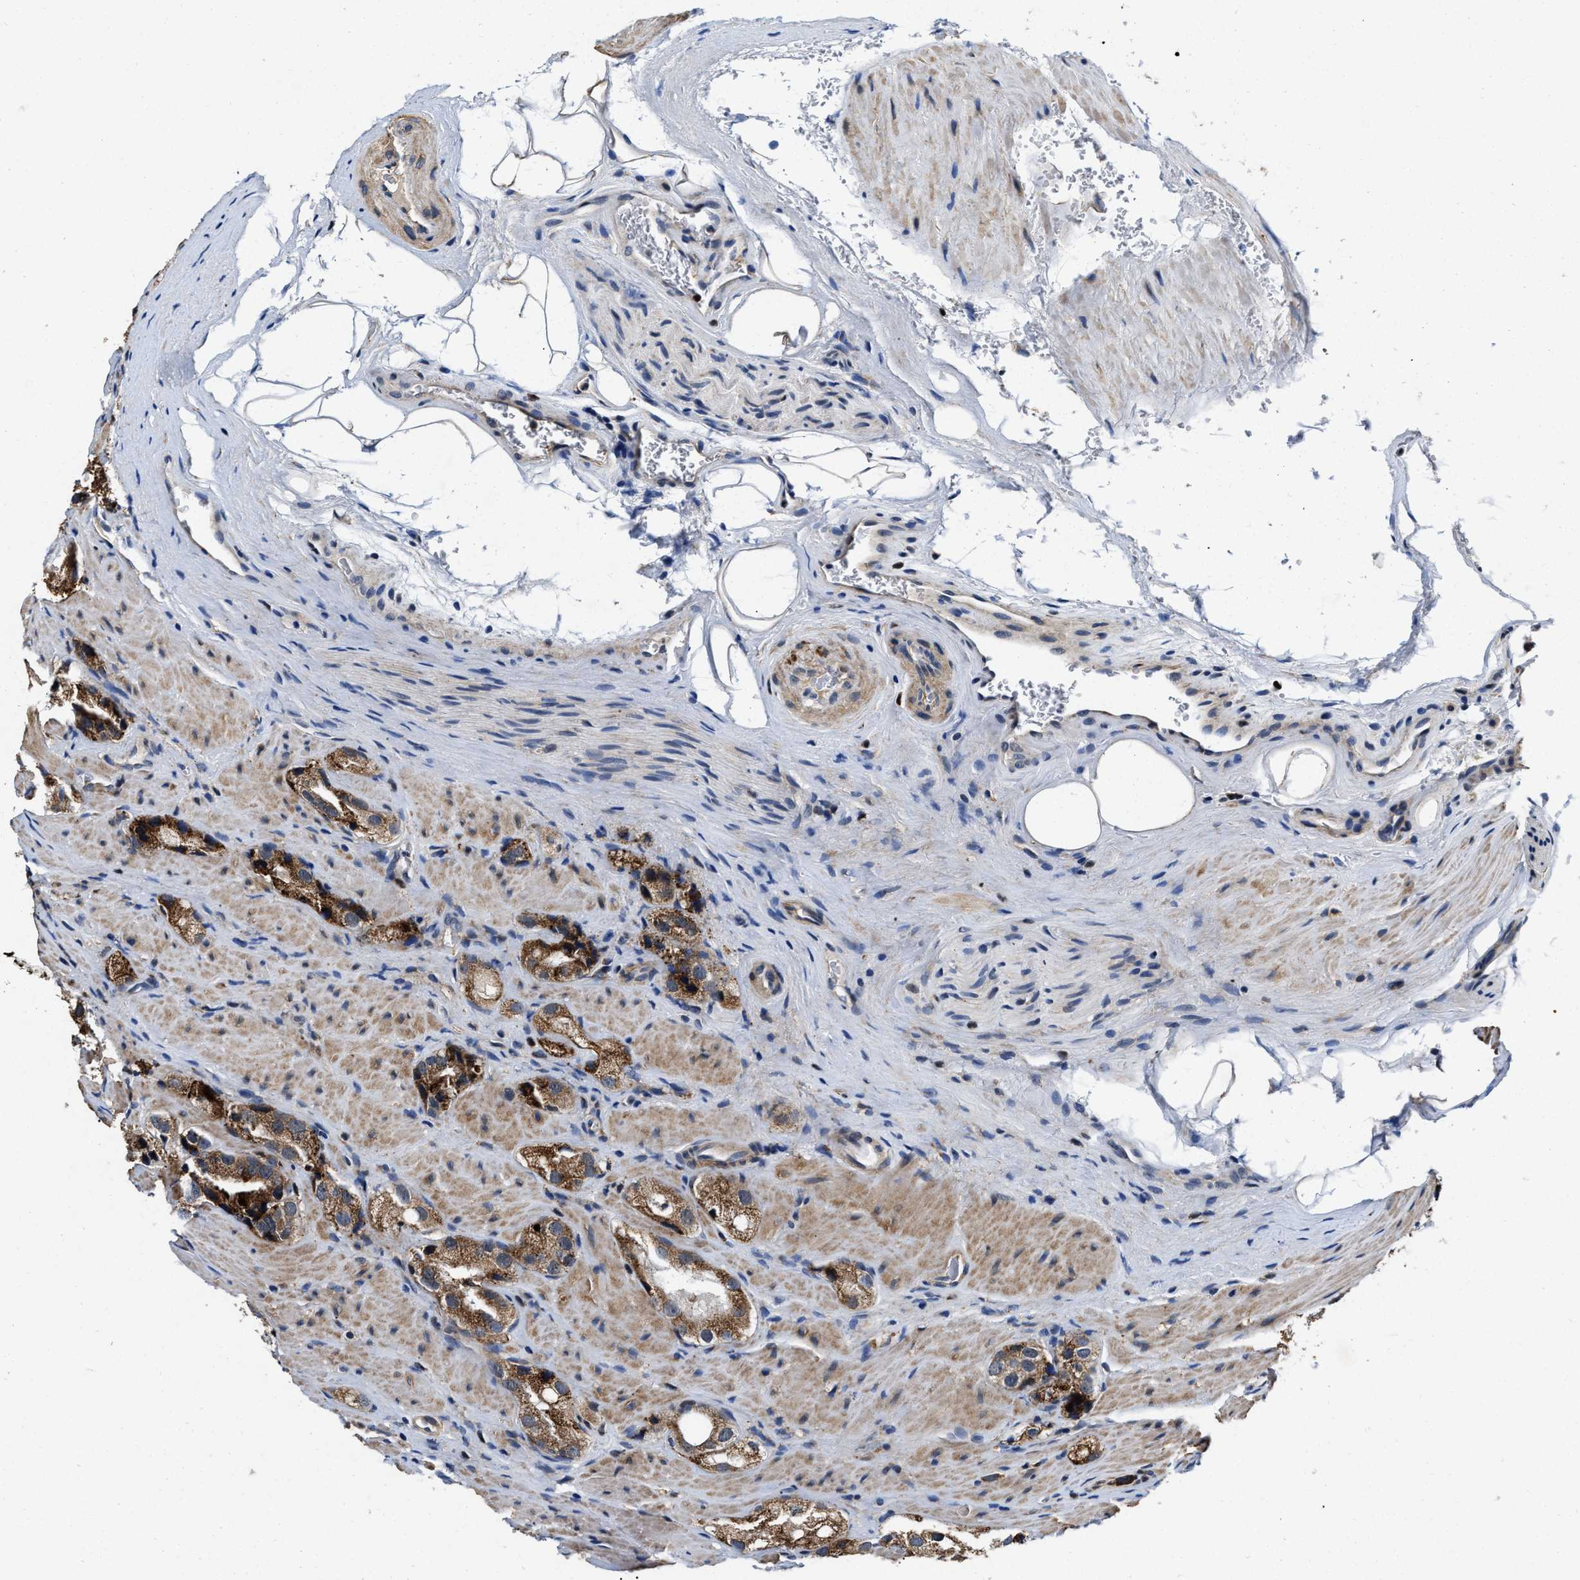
{"staining": {"intensity": "moderate", "quantity": ">75%", "location": "cytoplasmic/membranous"}, "tissue": "prostate cancer", "cell_type": "Tumor cells", "image_type": "cancer", "snomed": [{"axis": "morphology", "description": "Adenocarcinoma, High grade"}, {"axis": "topography", "description": "Prostate"}], "caption": "IHC (DAB) staining of human prostate cancer reveals moderate cytoplasmic/membranous protein expression in approximately >75% of tumor cells. The protein is stained brown, and the nuclei are stained in blue (DAB (3,3'-diaminobenzidine) IHC with brightfield microscopy, high magnification).", "gene": "SLC12A2", "patient": {"sex": "male", "age": 63}}